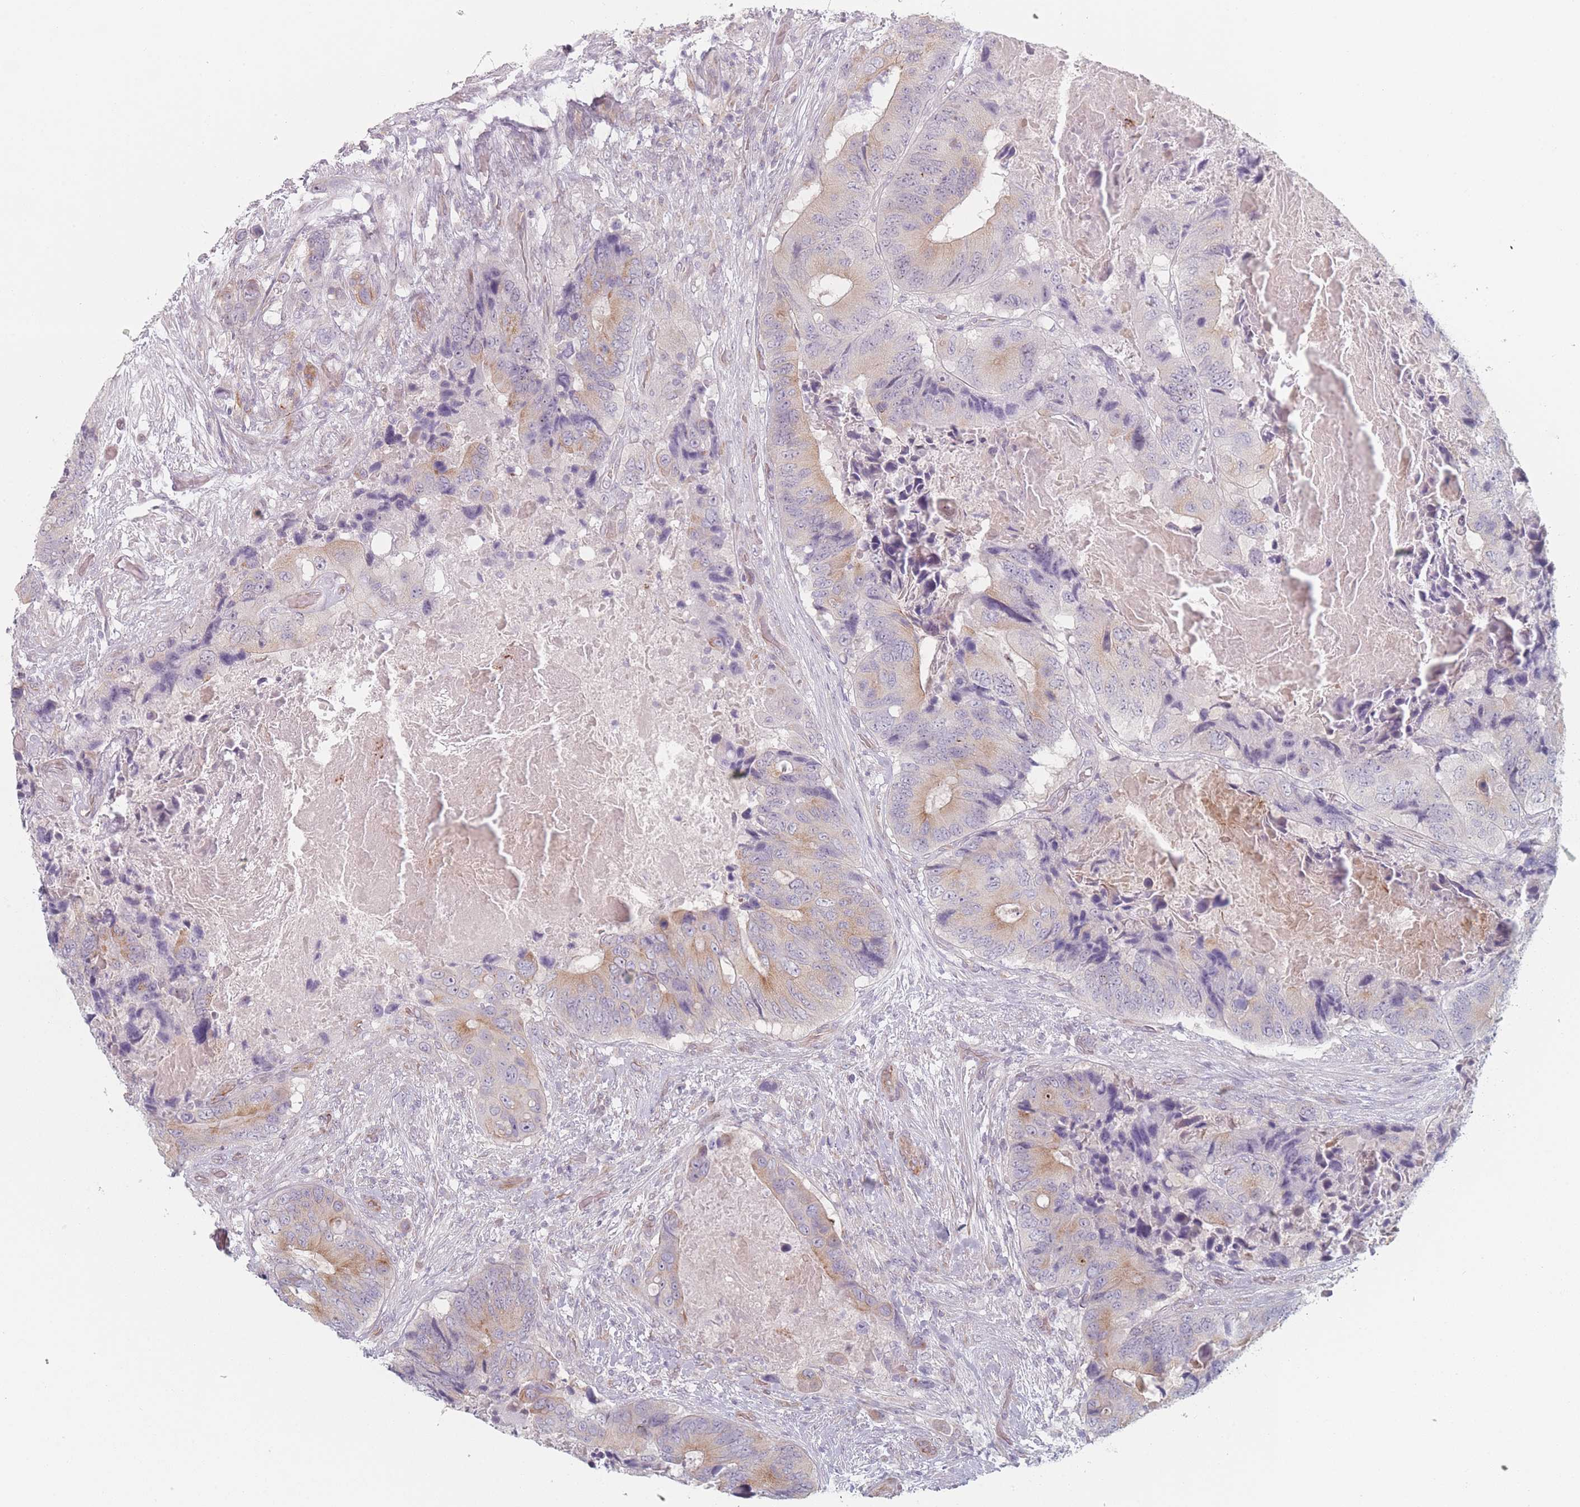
{"staining": {"intensity": "moderate", "quantity": "25%-75%", "location": "cytoplasmic/membranous"}, "tissue": "colorectal cancer", "cell_type": "Tumor cells", "image_type": "cancer", "snomed": [{"axis": "morphology", "description": "Adenocarcinoma, NOS"}, {"axis": "topography", "description": "Colon"}], "caption": "The immunohistochemical stain highlights moderate cytoplasmic/membranous staining in tumor cells of colorectal adenocarcinoma tissue.", "gene": "RNF4", "patient": {"sex": "male", "age": 84}}